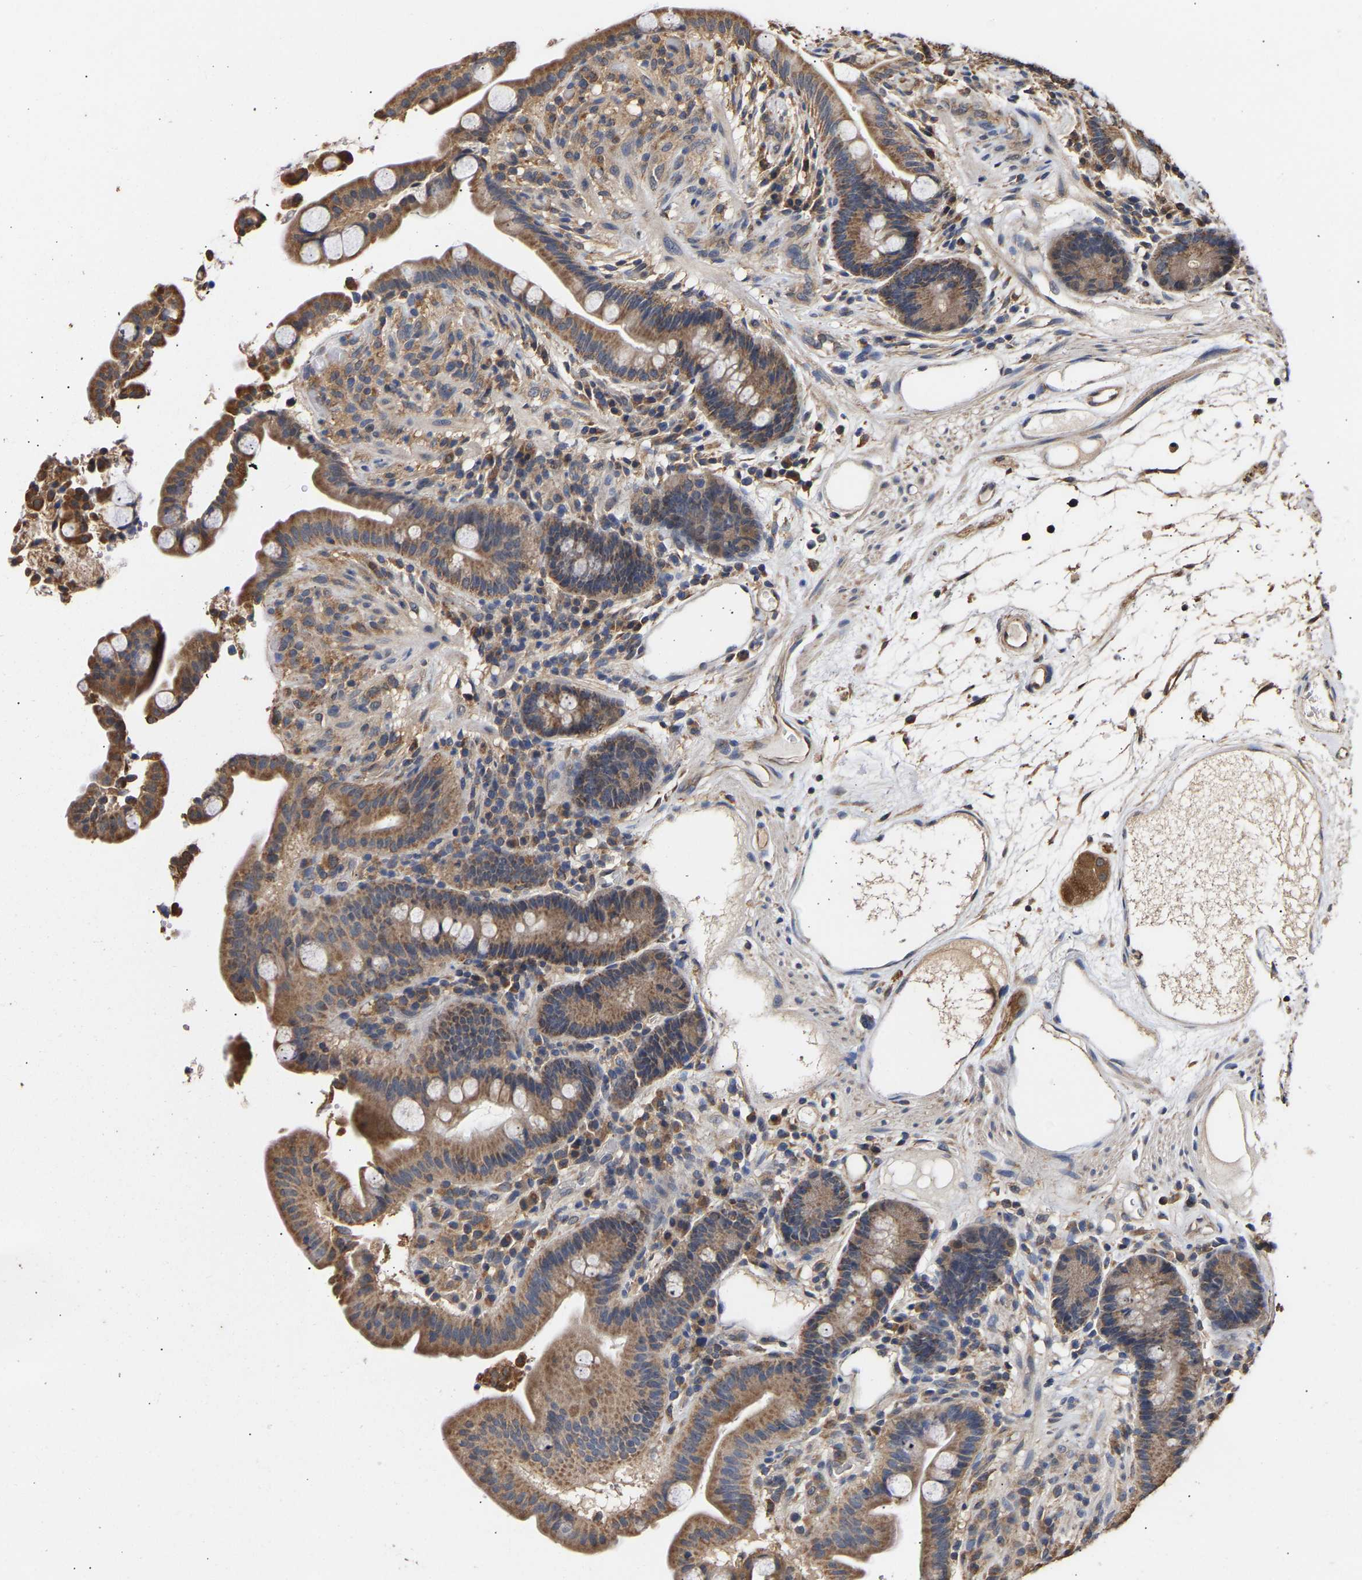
{"staining": {"intensity": "weak", "quantity": ">75%", "location": "cytoplasmic/membranous"}, "tissue": "colon", "cell_type": "Endothelial cells", "image_type": "normal", "snomed": [{"axis": "morphology", "description": "Normal tissue, NOS"}, {"axis": "topography", "description": "Colon"}], "caption": "Protein analysis of benign colon demonstrates weak cytoplasmic/membranous positivity in about >75% of endothelial cells. (DAB (3,3'-diaminobenzidine) IHC, brown staining for protein, blue staining for nuclei).", "gene": "ZNF26", "patient": {"sex": "male", "age": 73}}